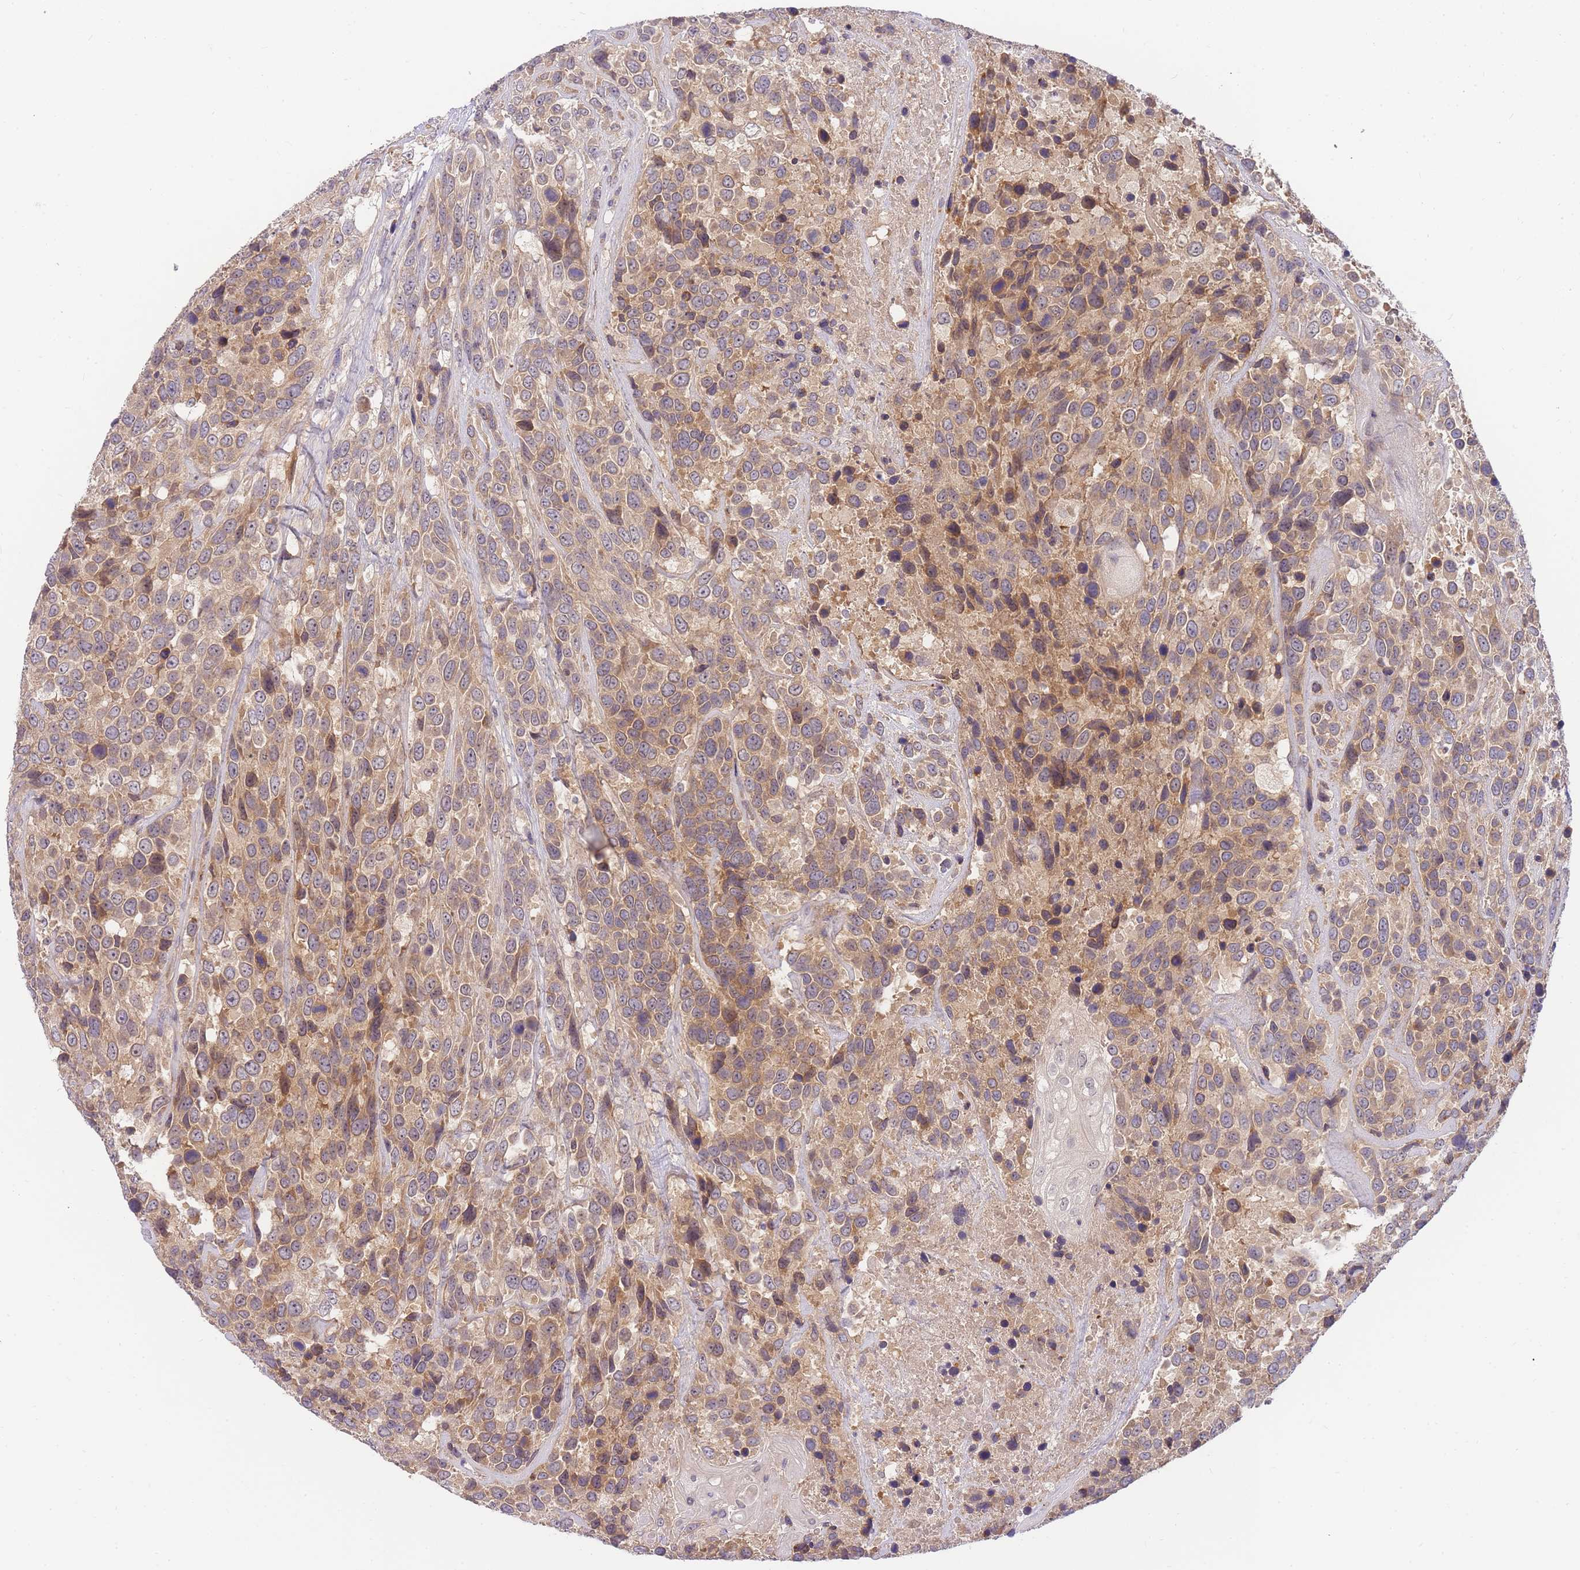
{"staining": {"intensity": "moderate", "quantity": "25%-75%", "location": "cytoplasmic/membranous"}, "tissue": "urothelial cancer", "cell_type": "Tumor cells", "image_type": "cancer", "snomed": [{"axis": "morphology", "description": "Urothelial carcinoma, High grade"}, {"axis": "topography", "description": "Urinary bladder"}], "caption": "This is a micrograph of IHC staining of high-grade urothelial carcinoma, which shows moderate staining in the cytoplasmic/membranous of tumor cells.", "gene": "ZNF577", "patient": {"sex": "female", "age": 70}}